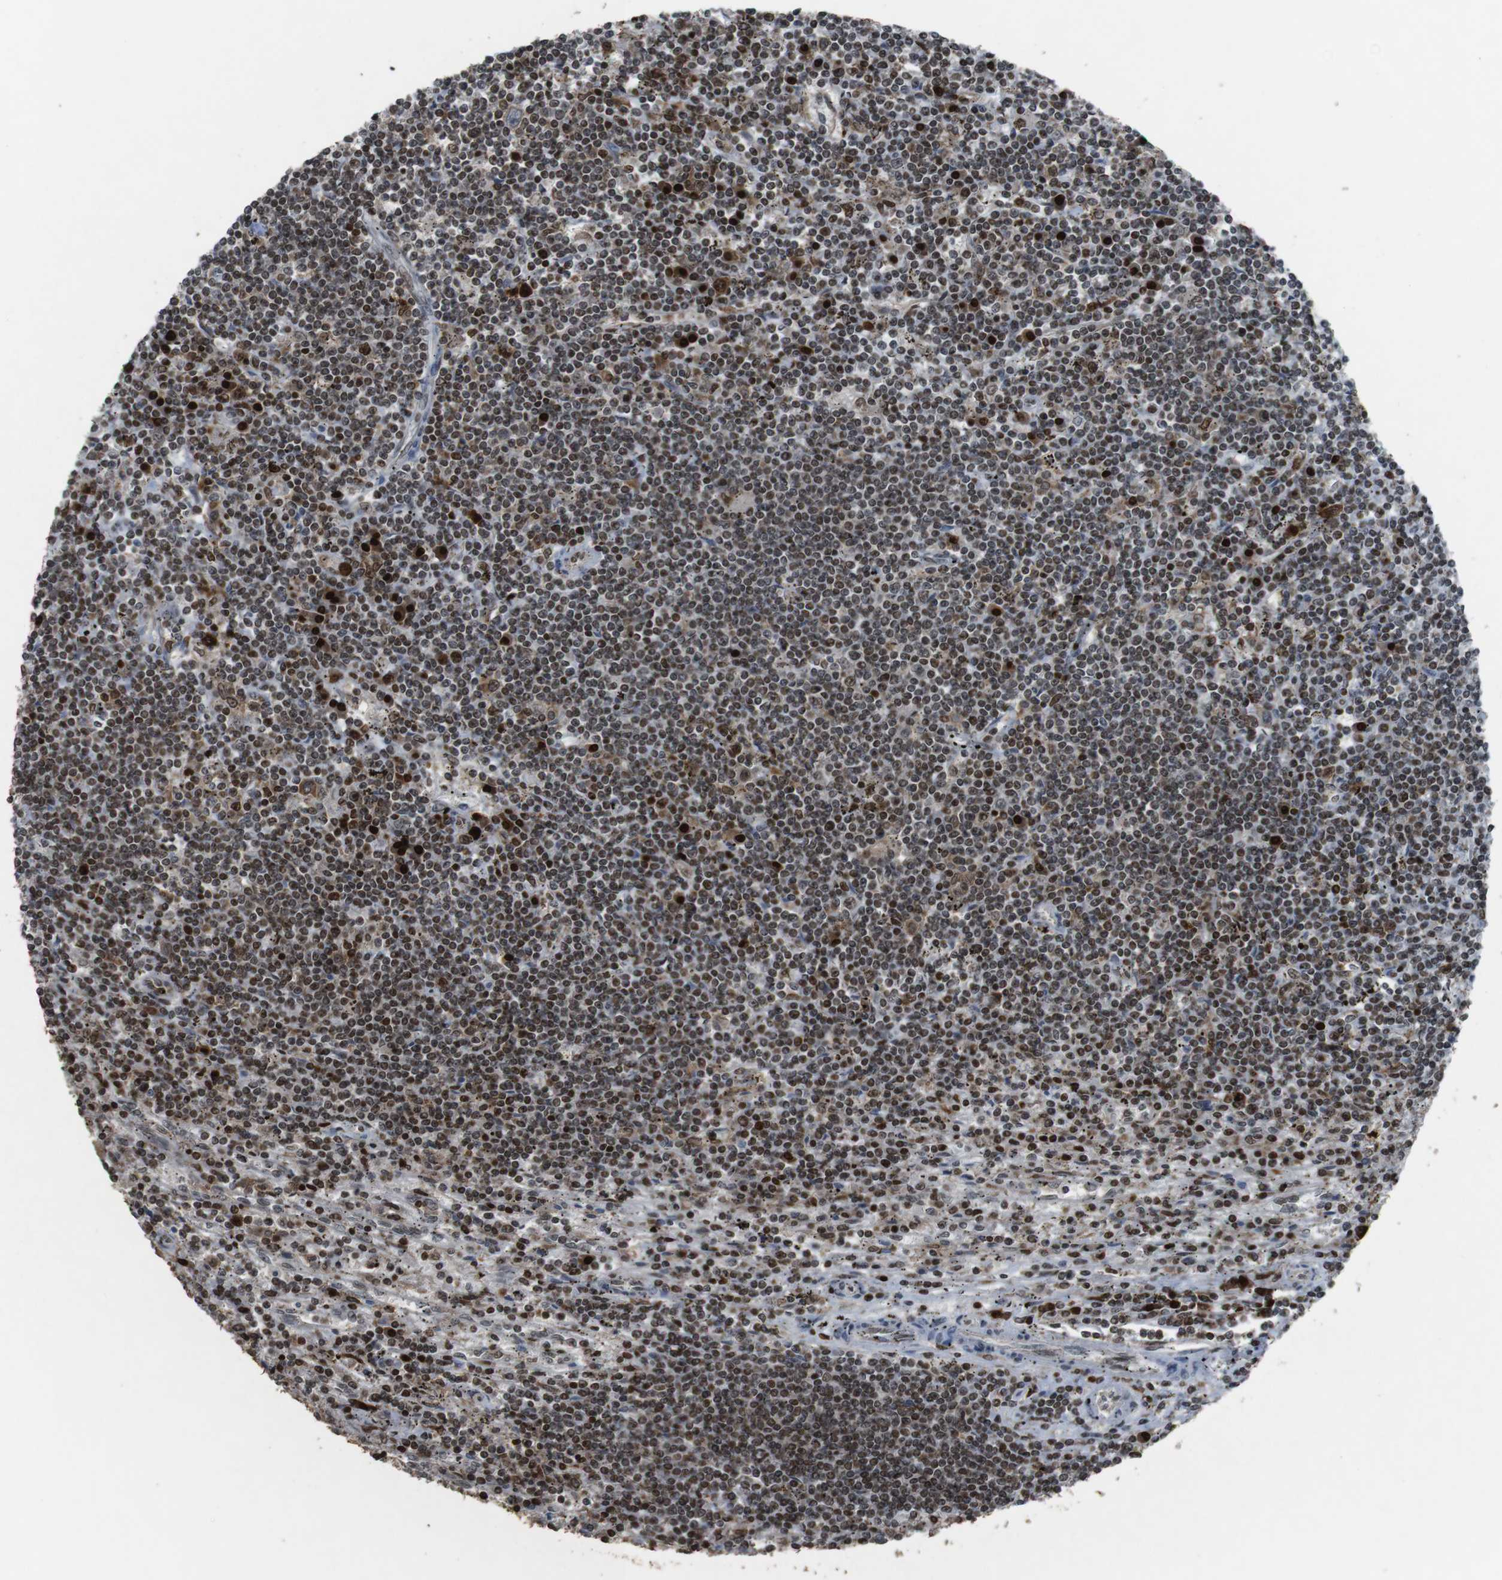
{"staining": {"intensity": "moderate", "quantity": ">75%", "location": "nuclear"}, "tissue": "lymphoma", "cell_type": "Tumor cells", "image_type": "cancer", "snomed": [{"axis": "morphology", "description": "Malignant lymphoma, non-Hodgkin's type, Low grade"}, {"axis": "topography", "description": "Spleen"}], "caption": "Moderate nuclear protein expression is present in approximately >75% of tumor cells in lymphoma. The protein is shown in brown color, while the nuclei are stained blue.", "gene": "SUB1", "patient": {"sex": "male", "age": 76}}